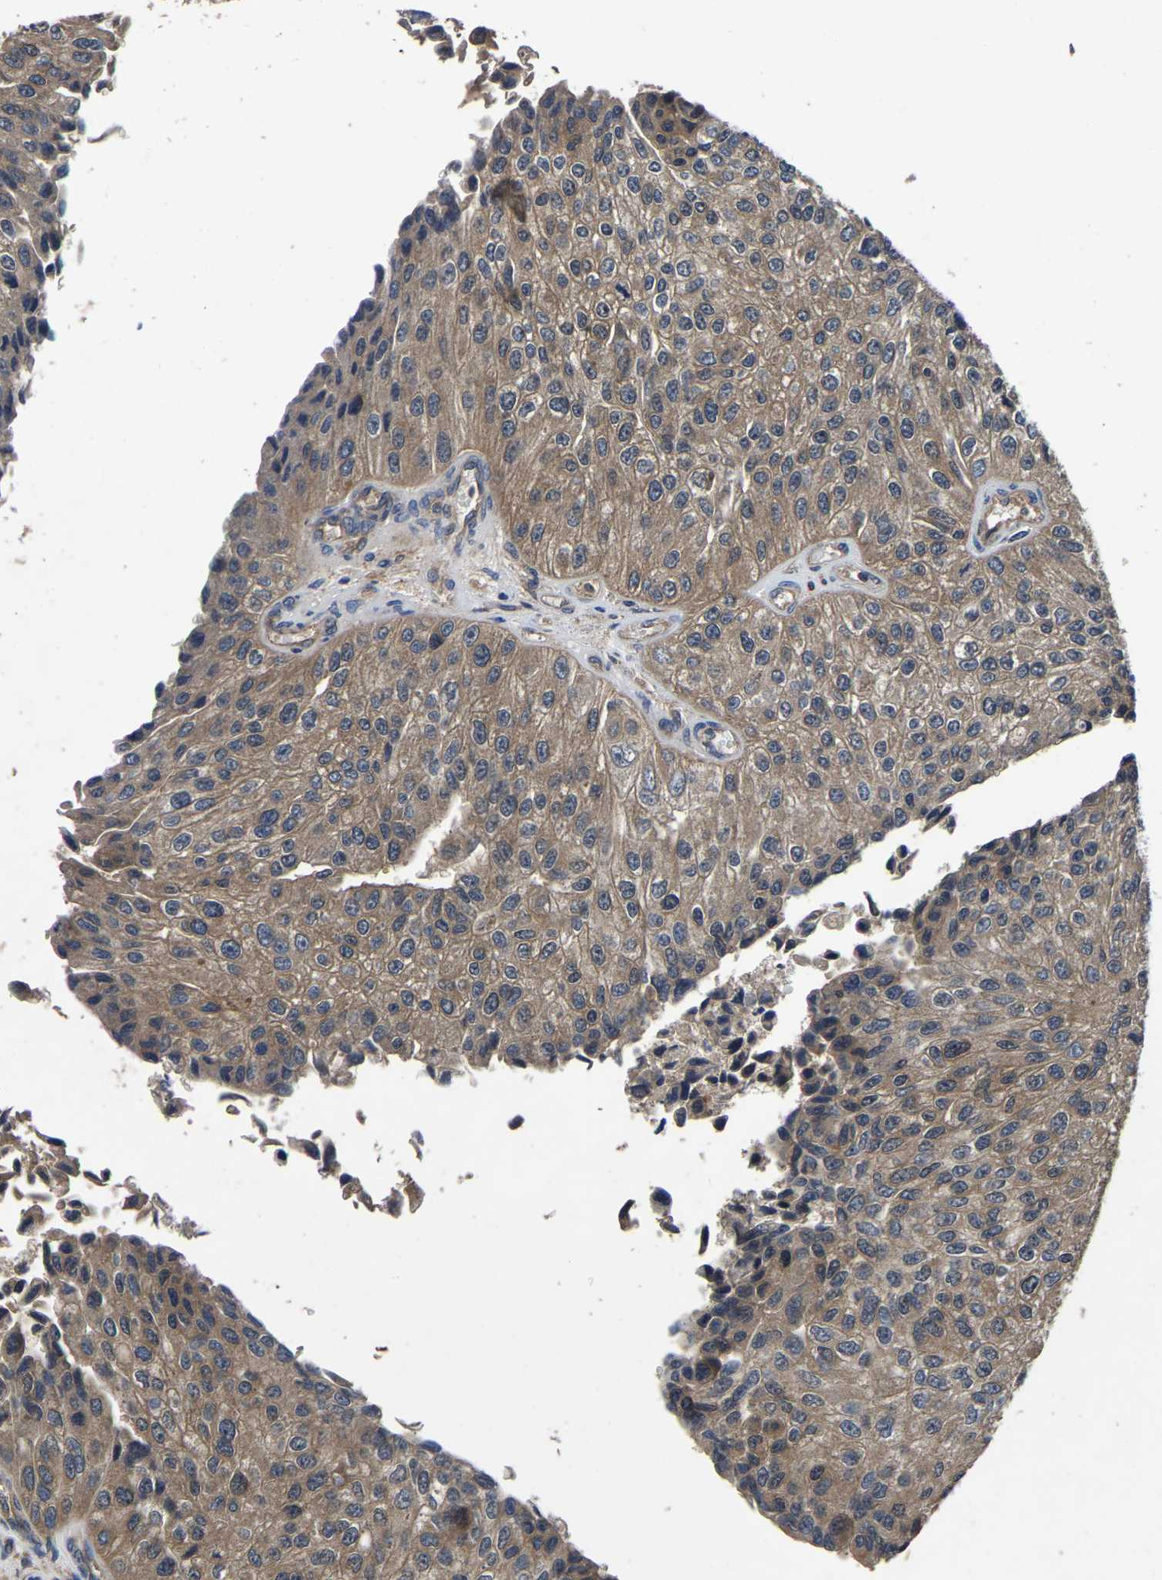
{"staining": {"intensity": "moderate", "quantity": ">75%", "location": "cytoplasmic/membranous"}, "tissue": "urothelial cancer", "cell_type": "Tumor cells", "image_type": "cancer", "snomed": [{"axis": "morphology", "description": "Urothelial carcinoma, High grade"}, {"axis": "topography", "description": "Kidney"}, {"axis": "topography", "description": "Urinary bladder"}], "caption": "This histopathology image reveals IHC staining of urothelial cancer, with medium moderate cytoplasmic/membranous expression in approximately >75% of tumor cells.", "gene": "CRYZL1", "patient": {"sex": "male", "age": 77}}